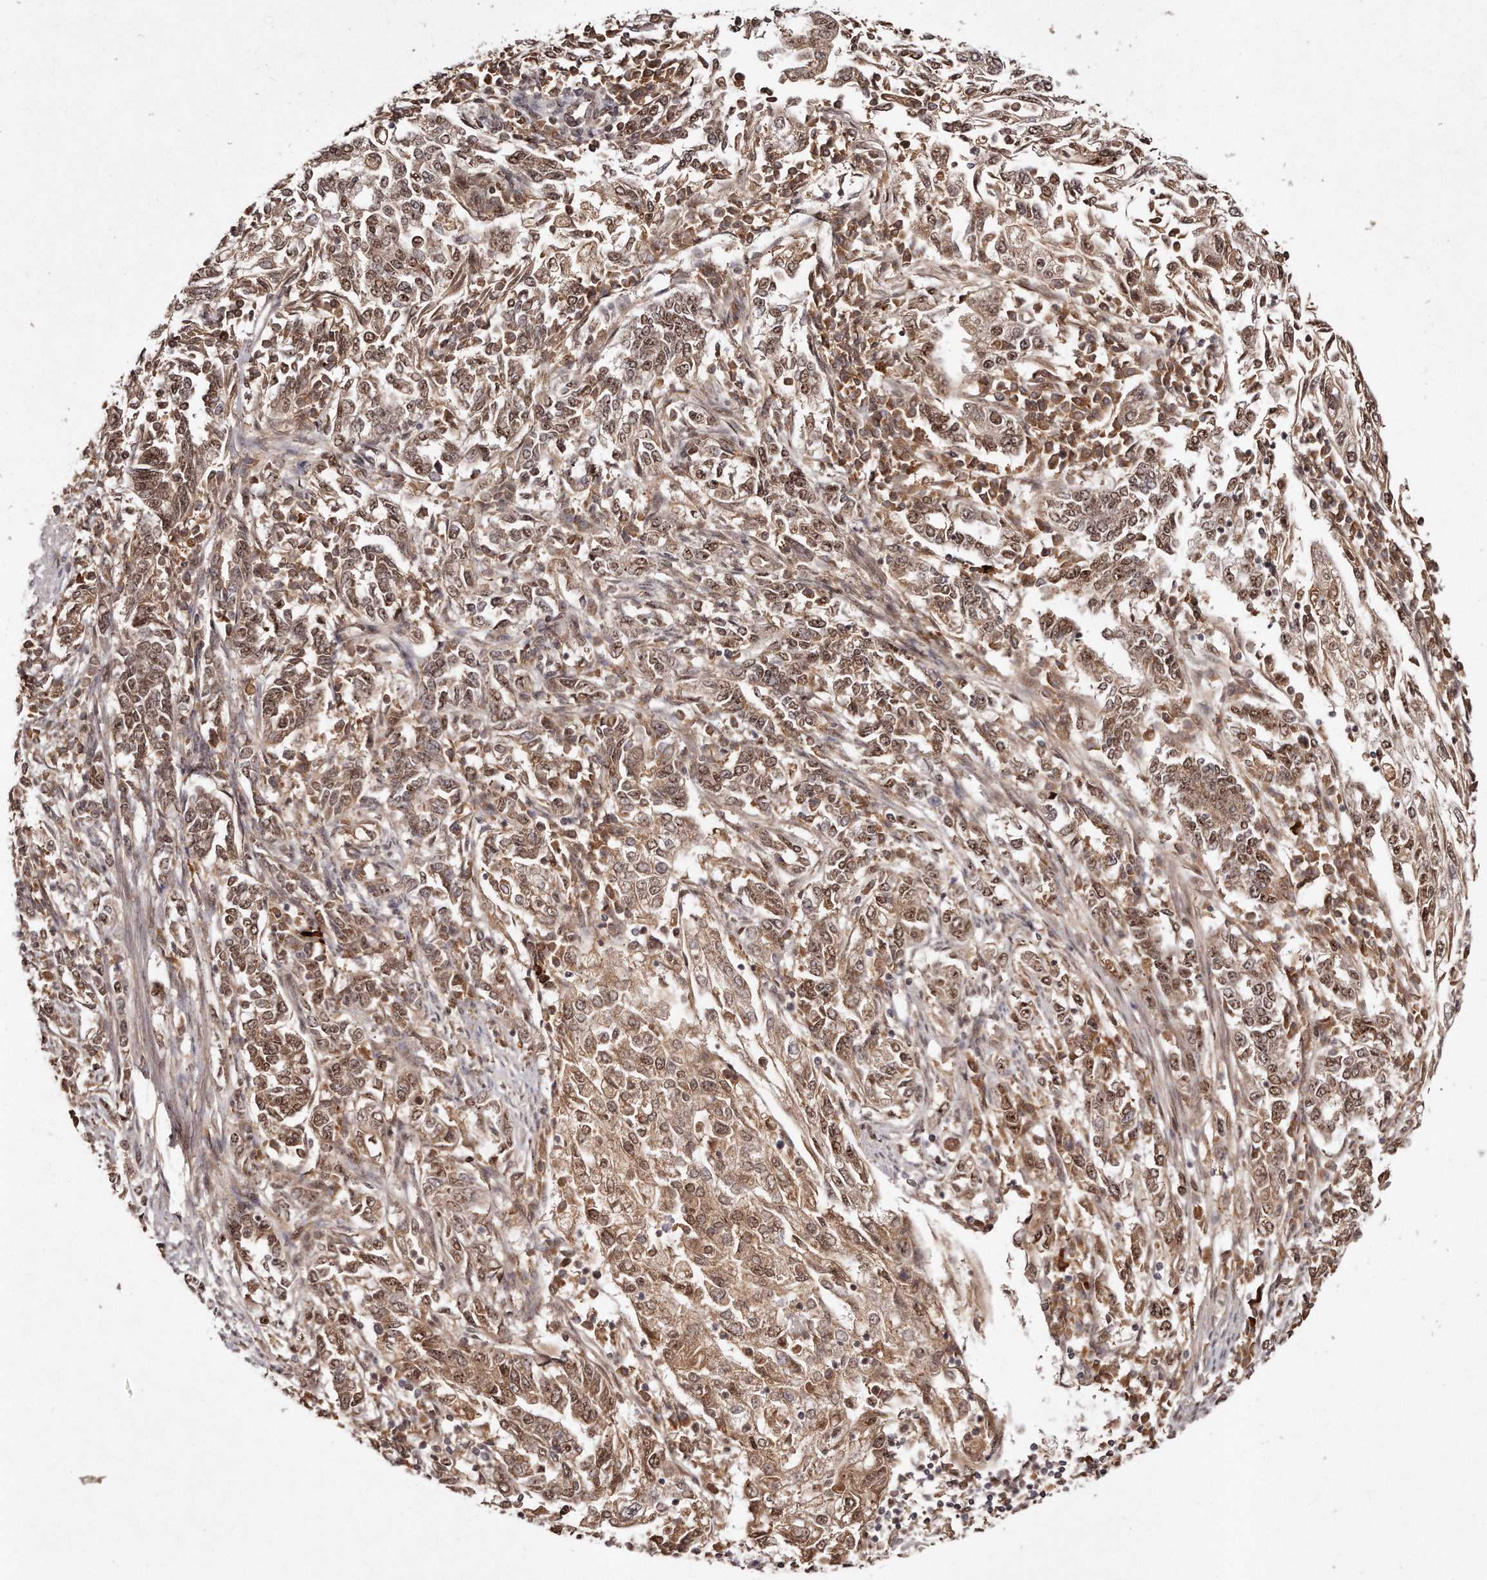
{"staining": {"intensity": "moderate", "quantity": ">75%", "location": "cytoplasmic/membranous,nuclear"}, "tissue": "endometrial cancer", "cell_type": "Tumor cells", "image_type": "cancer", "snomed": [{"axis": "morphology", "description": "Adenocarcinoma, NOS"}, {"axis": "topography", "description": "Endometrium"}], "caption": "This micrograph shows endometrial cancer stained with immunohistochemistry to label a protein in brown. The cytoplasmic/membranous and nuclear of tumor cells show moderate positivity for the protein. Nuclei are counter-stained blue.", "gene": "SOX4", "patient": {"sex": "female", "age": 49}}